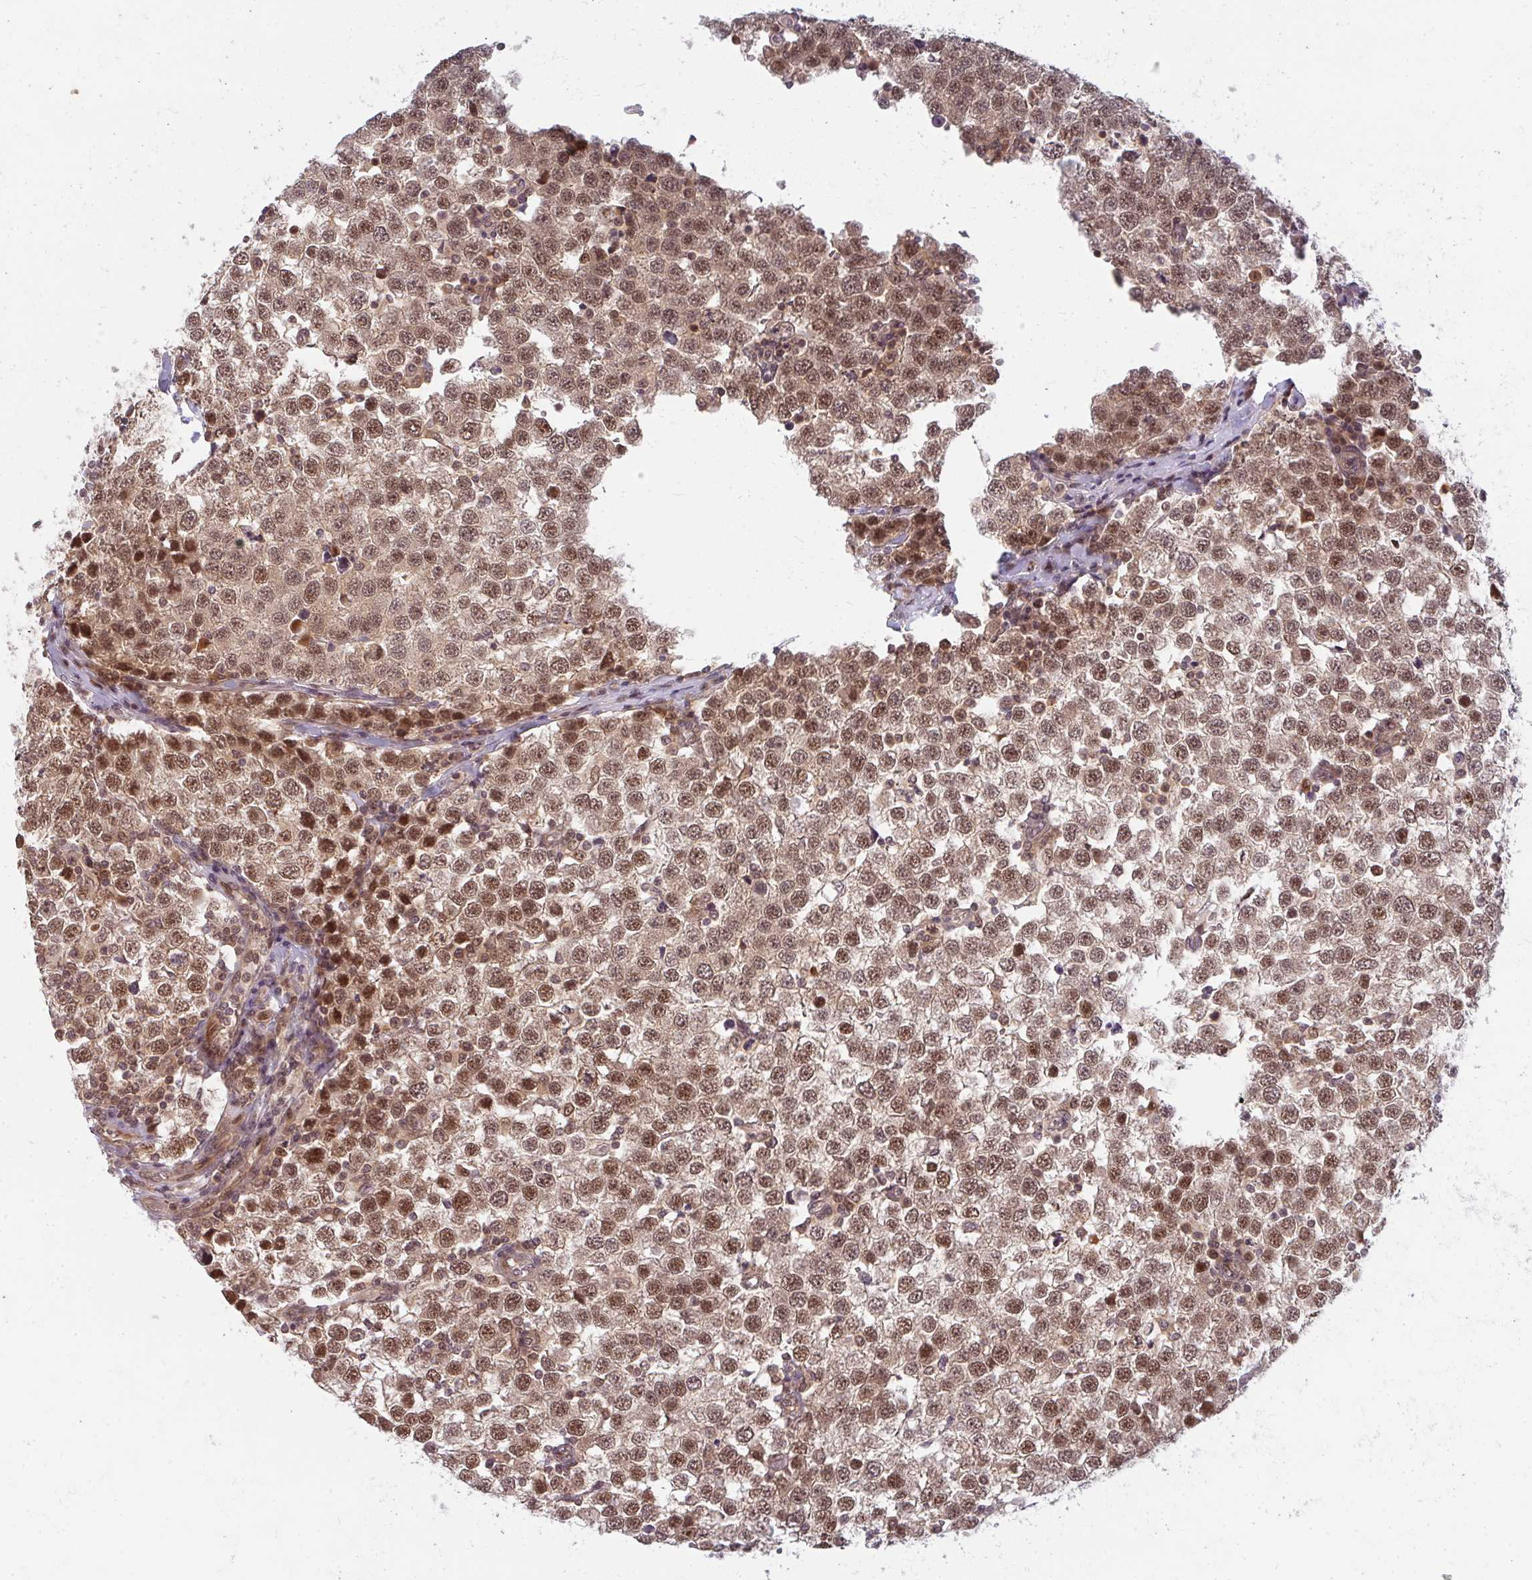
{"staining": {"intensity": "moderate", "quantity": ">75%", "location": "nuclear"}, "tissue": "testis cancer", "cell_type": "Tumor cells", "image_type": "cancer", "snomed": [{"axis": "morphology", "description": "Seminoma, NOS"}, {"axis": "topography", "description": "Testis"}], "caption": "IHC micrograph of human seminoma (testis) stained for a protein (brown), which displays medium levels of moderate nuclear positivity in approximately >75% of tumor cells.", "gene": "GTF3C6", "patient": {"sex": "male", "age": 34}}